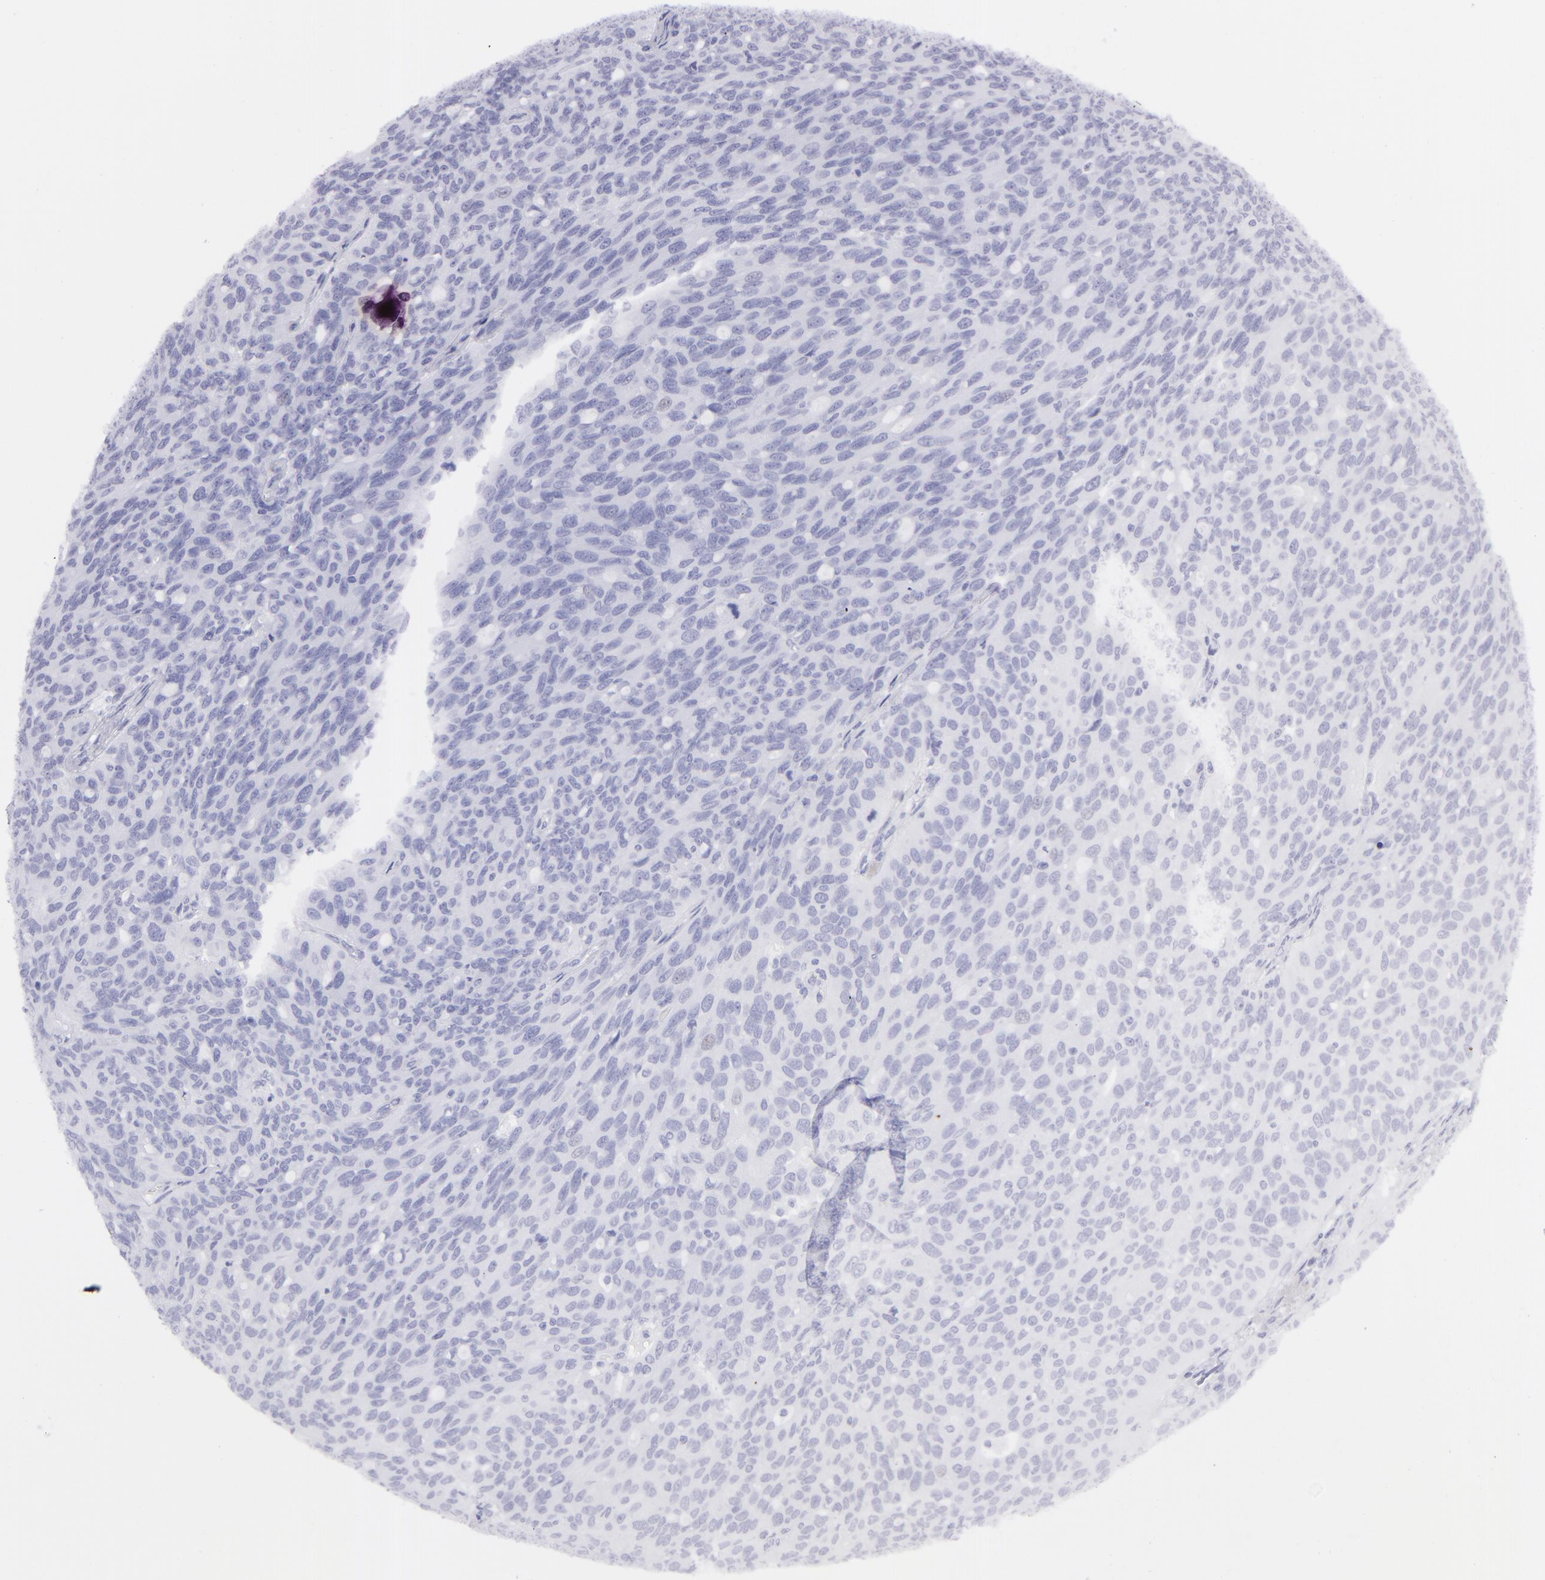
{"staining": {"intensity": "negative", "quantity": "none", "location": "none"}, "tissue": "ovarian cancer", "cell_type": "Tumor cells", "image_type": "cancer", "snomed": [{"axis": "morphology", "description": "Carcinoma, endometroid"}, {"axis": "topography", "description": "Ovary"}], "caption": "Ovarian cancer was stained to show a protein in brown. There is no significant expression in tumor cells.", "gene": "SLC1A3", "patient": {"sex": "female", "age": 60}}